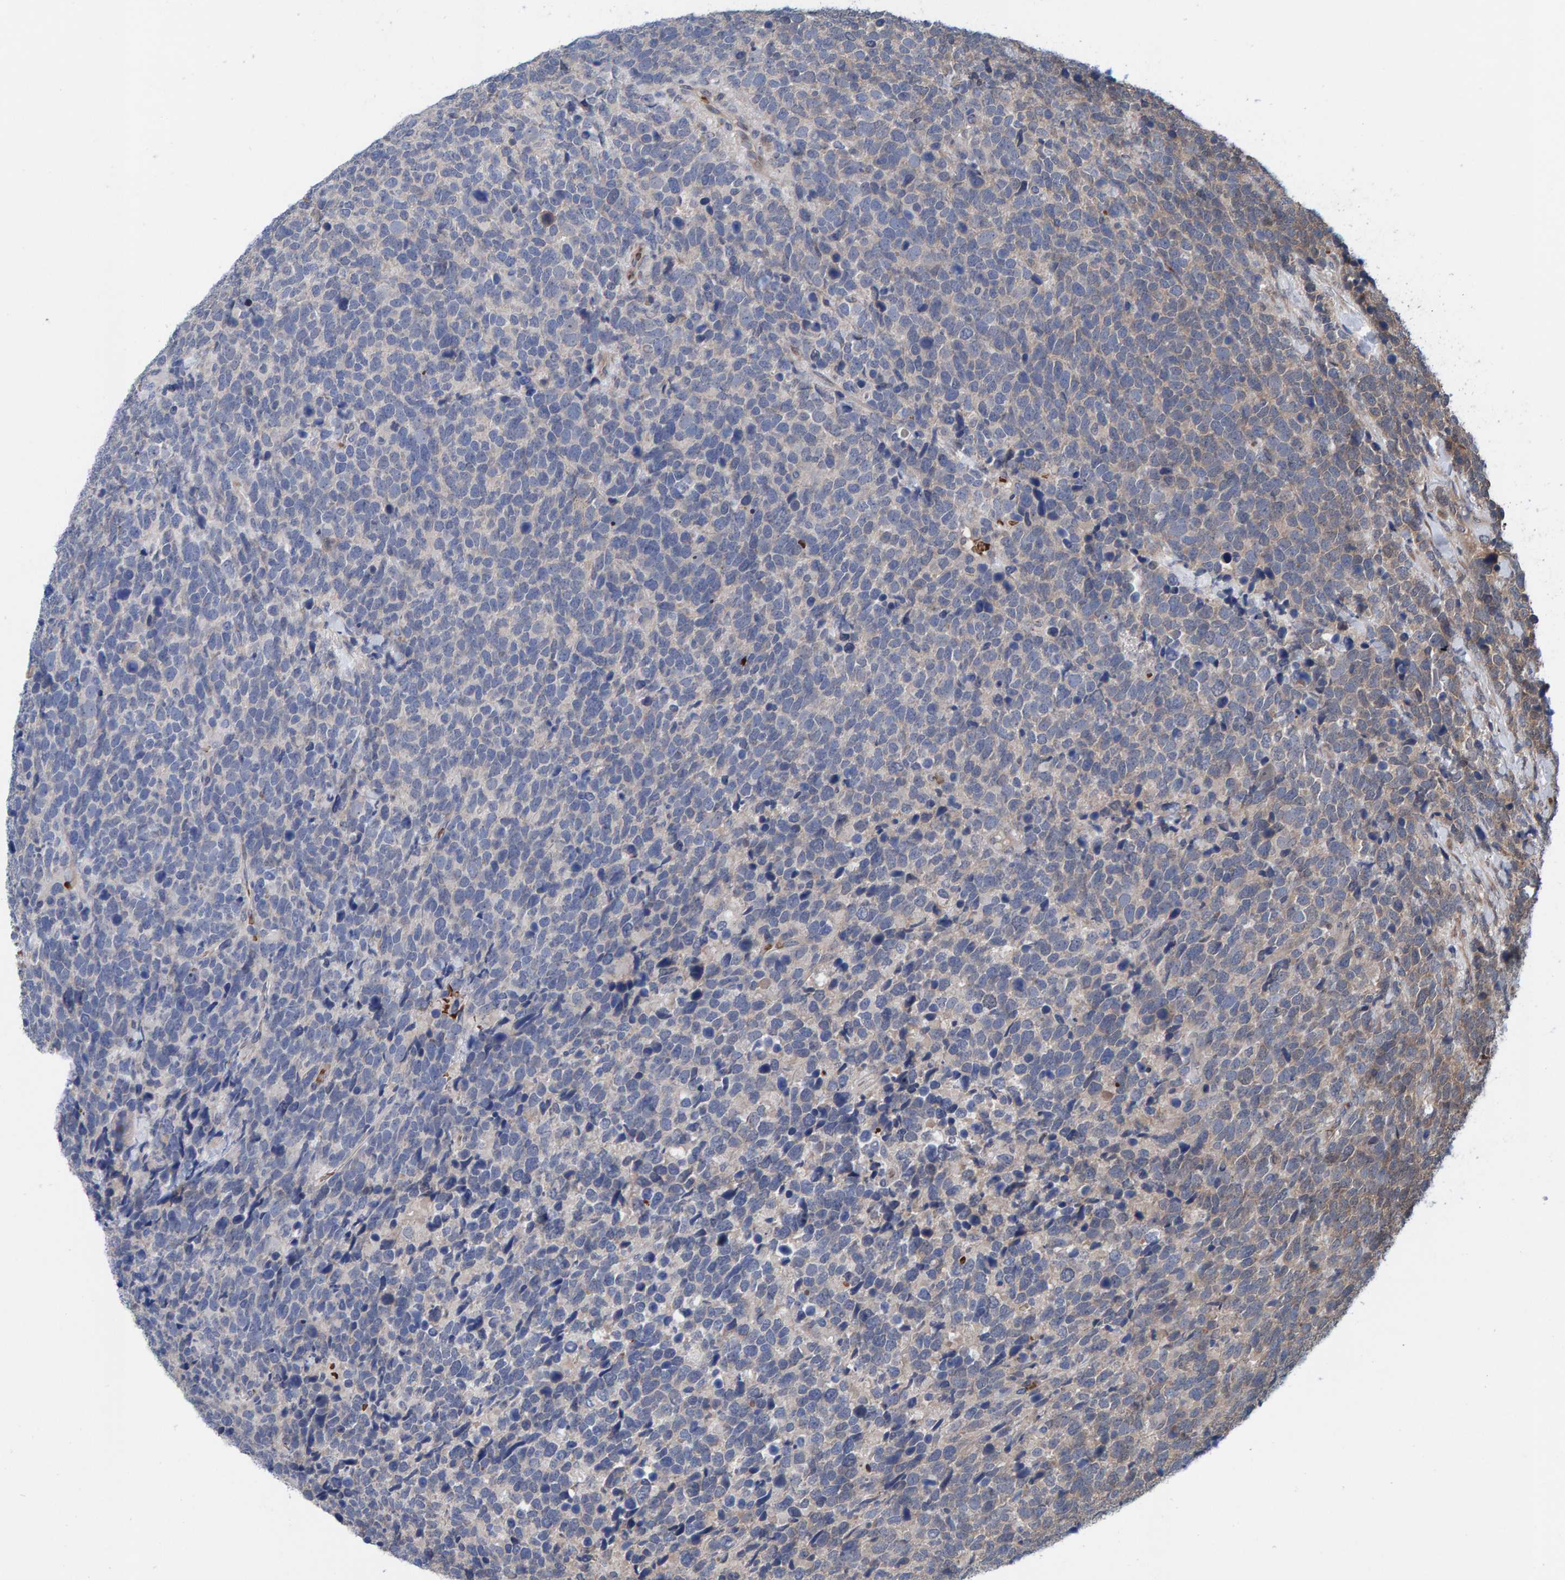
{"staining": {"intensity": "negative", "quantity": "none", "location": "none"}, "tissue": "urothelial cancer", "cell_type": "Tumor cells", "image_type": "cancer", "snomed": [{"axis": "morphology", "description": "Urothelial carcinoma, High grade"}, {"axis": "topography", "description": "Urinary bladder"}], "caption": "The immunohistochemistry photomicrograph has no significant staining in tumor cells of urothelial cancer tissue. (Immunohistochemistry (ihc), brightfield microscopy, high magnification).", "gene": "MFSD6L", "patient": {"sex": "female", "age": 82}}